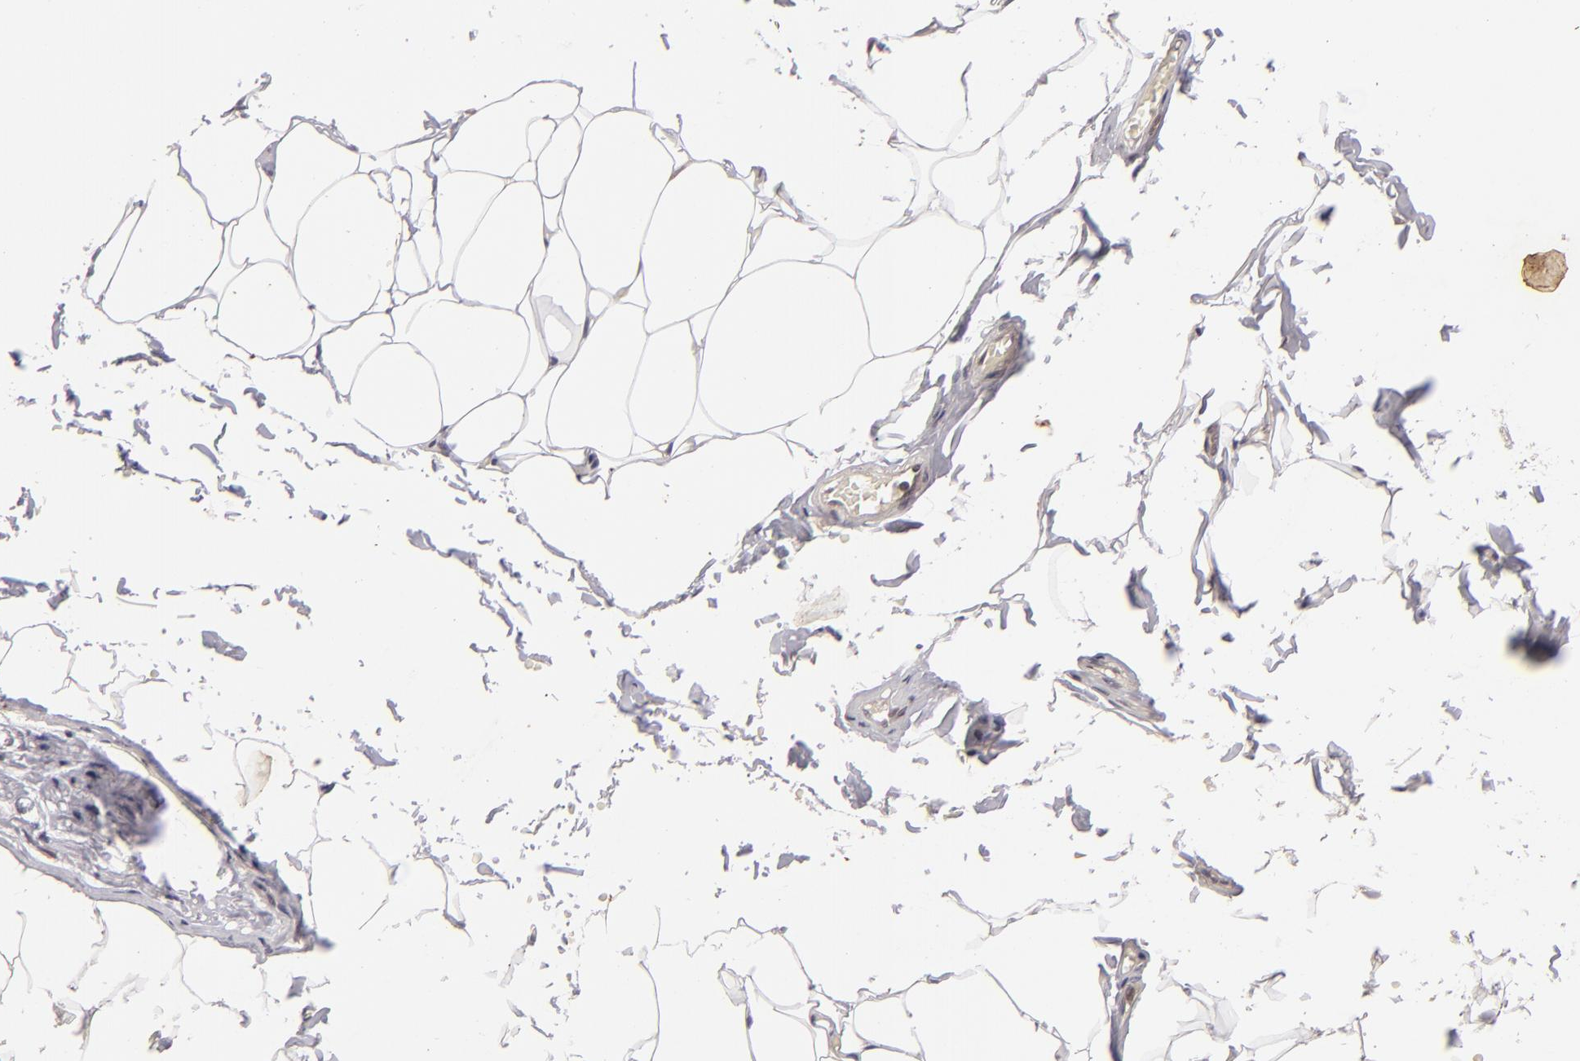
{"staining": {"intensity": "weak", "quantity": "25%-75%", "location": "cytoplasmic/membranous"}, "tissue": "adipose tissue", "cell_type": "Adipocytes", "image_type": "normal", "snomed": [{"axis": "morphology", "description": "Normal tissue, NOS"}, {"axis": "topography", "description": "Soft tissue"}, {"axis": "topography", "description": "Peripheral nerve tissue"}], "caption": "IHC staining of unremarkable adipose tissue, which displays low levels of weak cytoplasmic/membranous expression in about 25%-75% of adipocytes indicating weak cytoplasmic/membranous protein staining. The staining was performed using DAB (3,3'-diaminobenzidine) (brown) for protein detection and nuclei were counterstained in hematoxylin (blue).", "gene": "DFFA", "patient": {"sex": "female", "age": 68}}